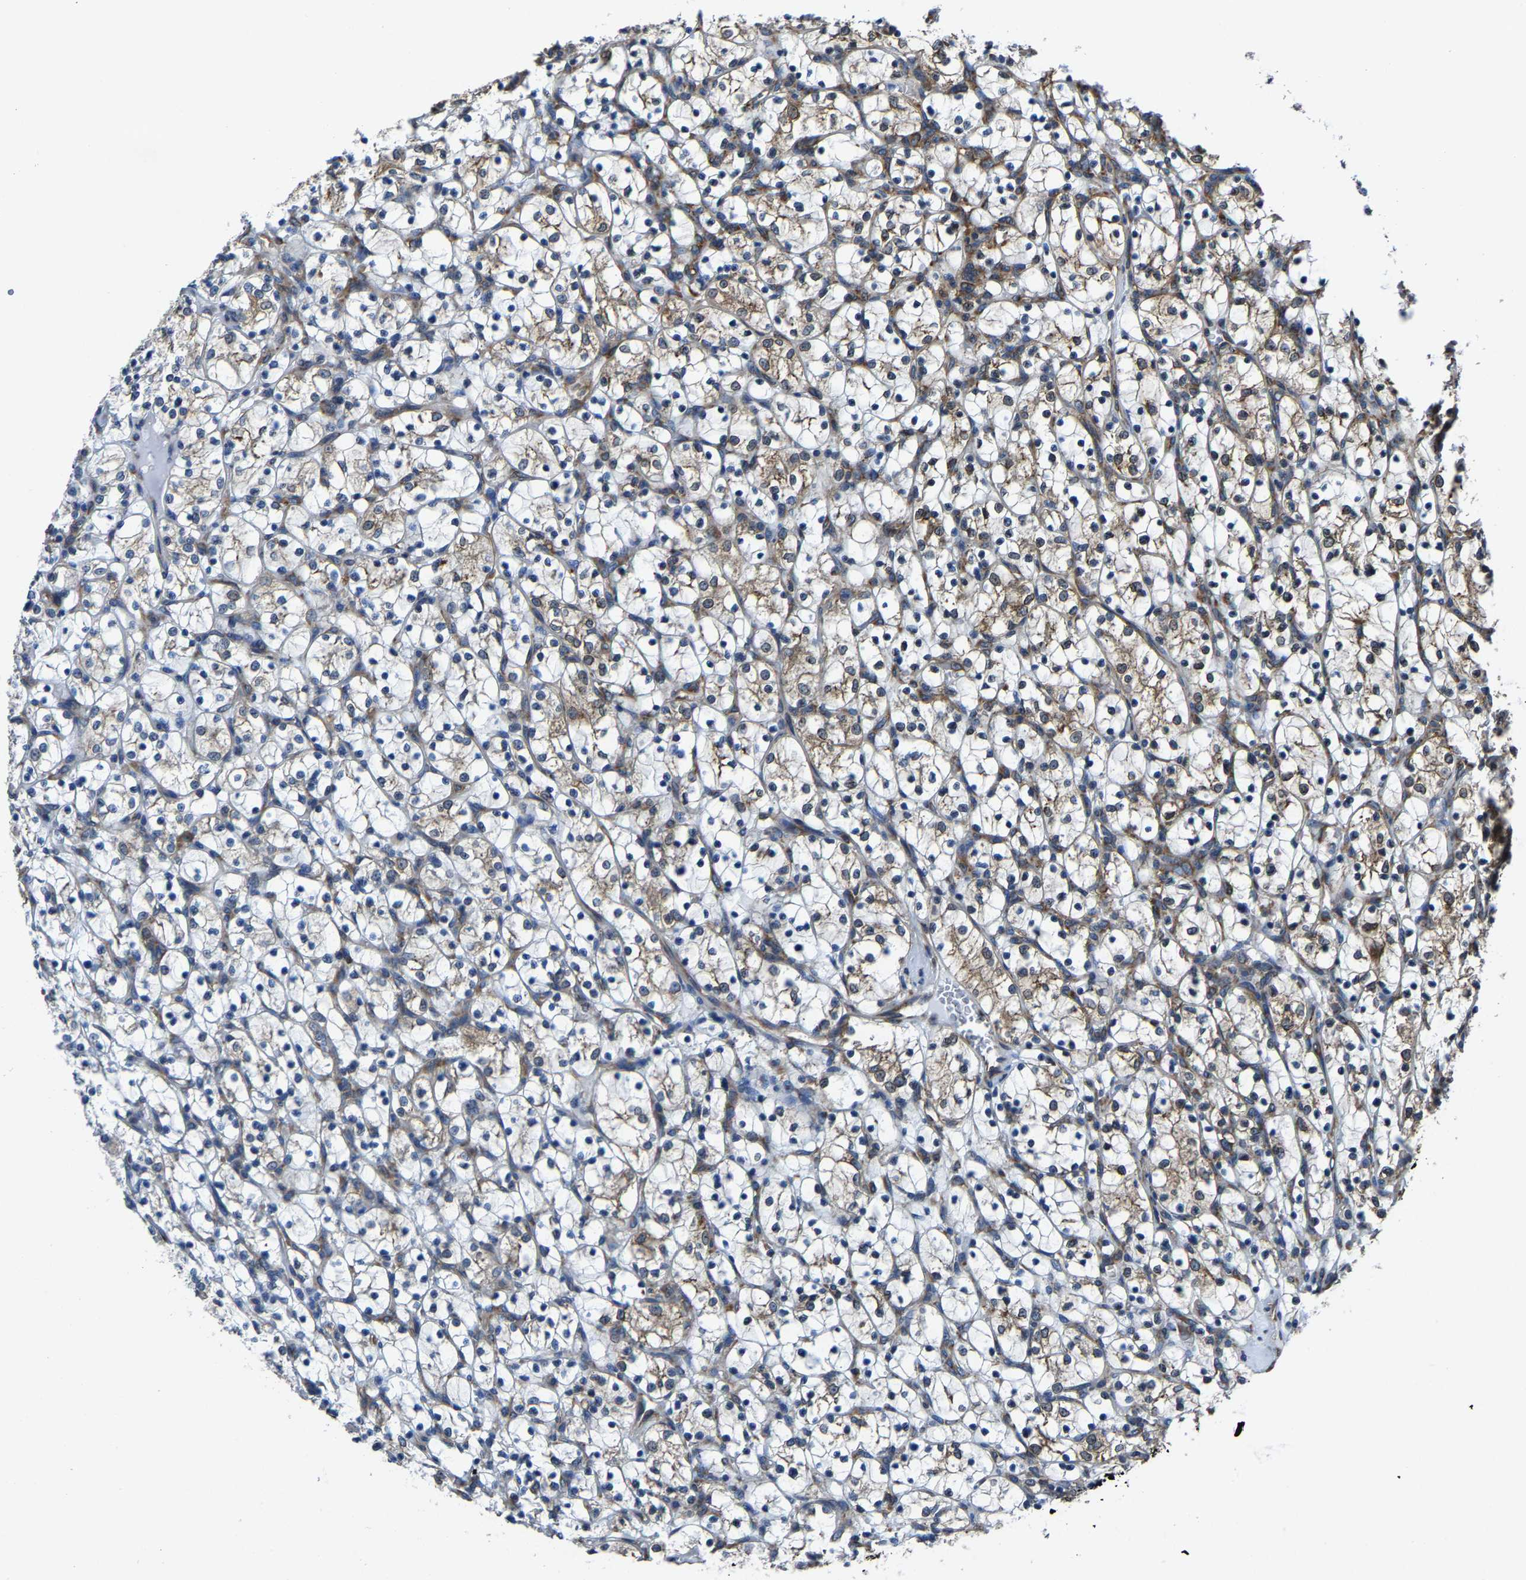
{"staining": {"intensity": "strong", "quantity": "25%-75%", "location": "cytoplasmic/membranous"}, "tissue": "renal cancer", "cell_type": "Tumor cells", "image_type": "cancer", "snomed": [{"axis": "morphology", "description": "Adenocarcinoma, NOS"}, {"axis": "topography", "description": "Kidney"}], "caption": "High-magnification brightfield microscopy of renal cancer (adenocarcinoma) stained with DAB (brown) and counterstained with hematoxylin (blue). tumor cells exhibit strong cytoplasmic/membranous positivity is identified in approximately25%-75% of cells.", "gene": "G3BP2", "patient": {"sex": "female", "age": 69}}